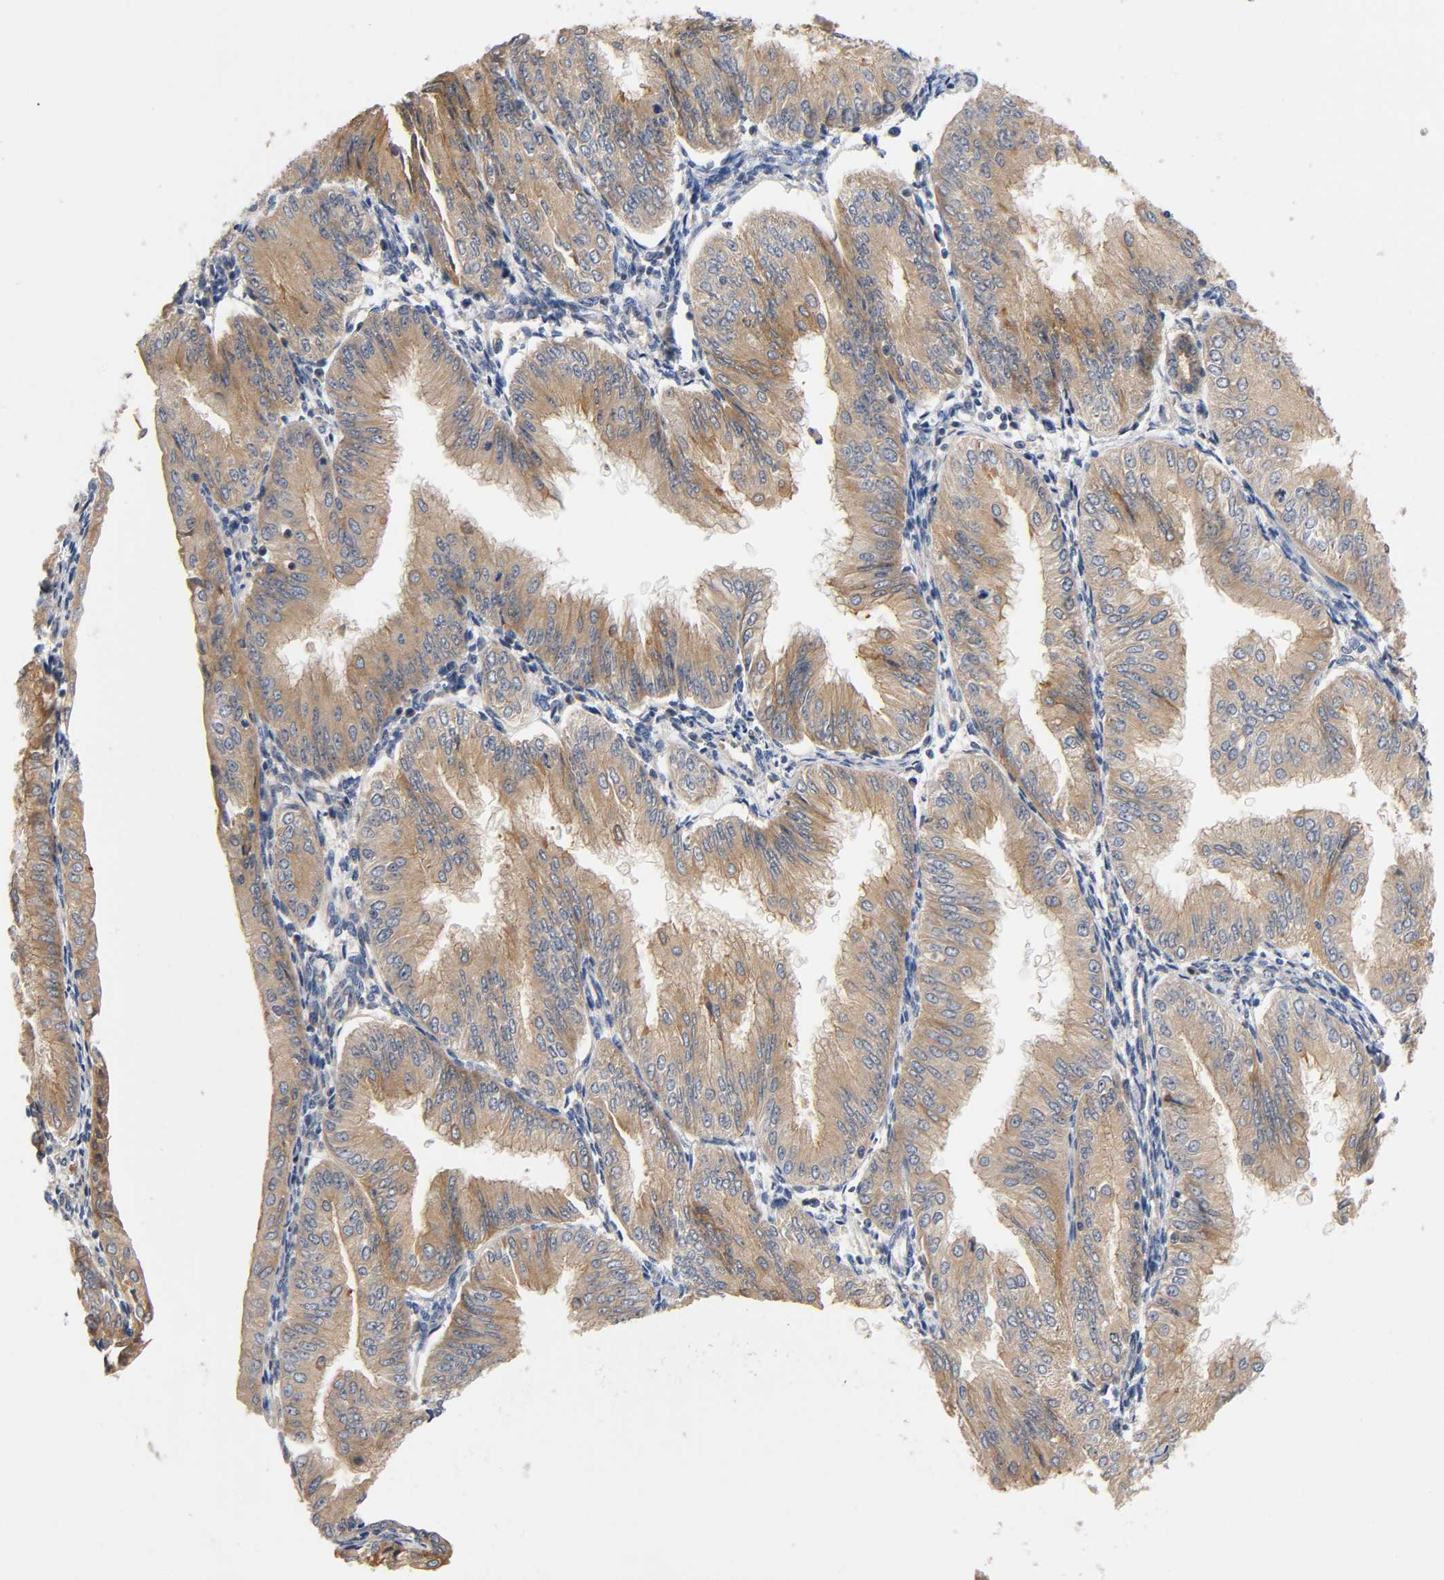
{"staining": {"intensity": "moderate", "quantity": ">75%", "location": "cytoplasmic/membranous"}, "tissue": "endometrial cancer", "cell_type": "Tumor cells", "image_type": "cancer", "snomed": [{"axis": "morphology", "description": "Adenocarcinoma, NOS"}, {"axis": "topography", "description": "Endometrium"}], "caption": "A photomicrograph of human endometrial adenocarcinoma stained for a protein exhibits moderate cytoplasmic/membranous brown staining in tumor cells.", "gene": "PRKAB1", "patient": {"sex": "female", "age": 53}}